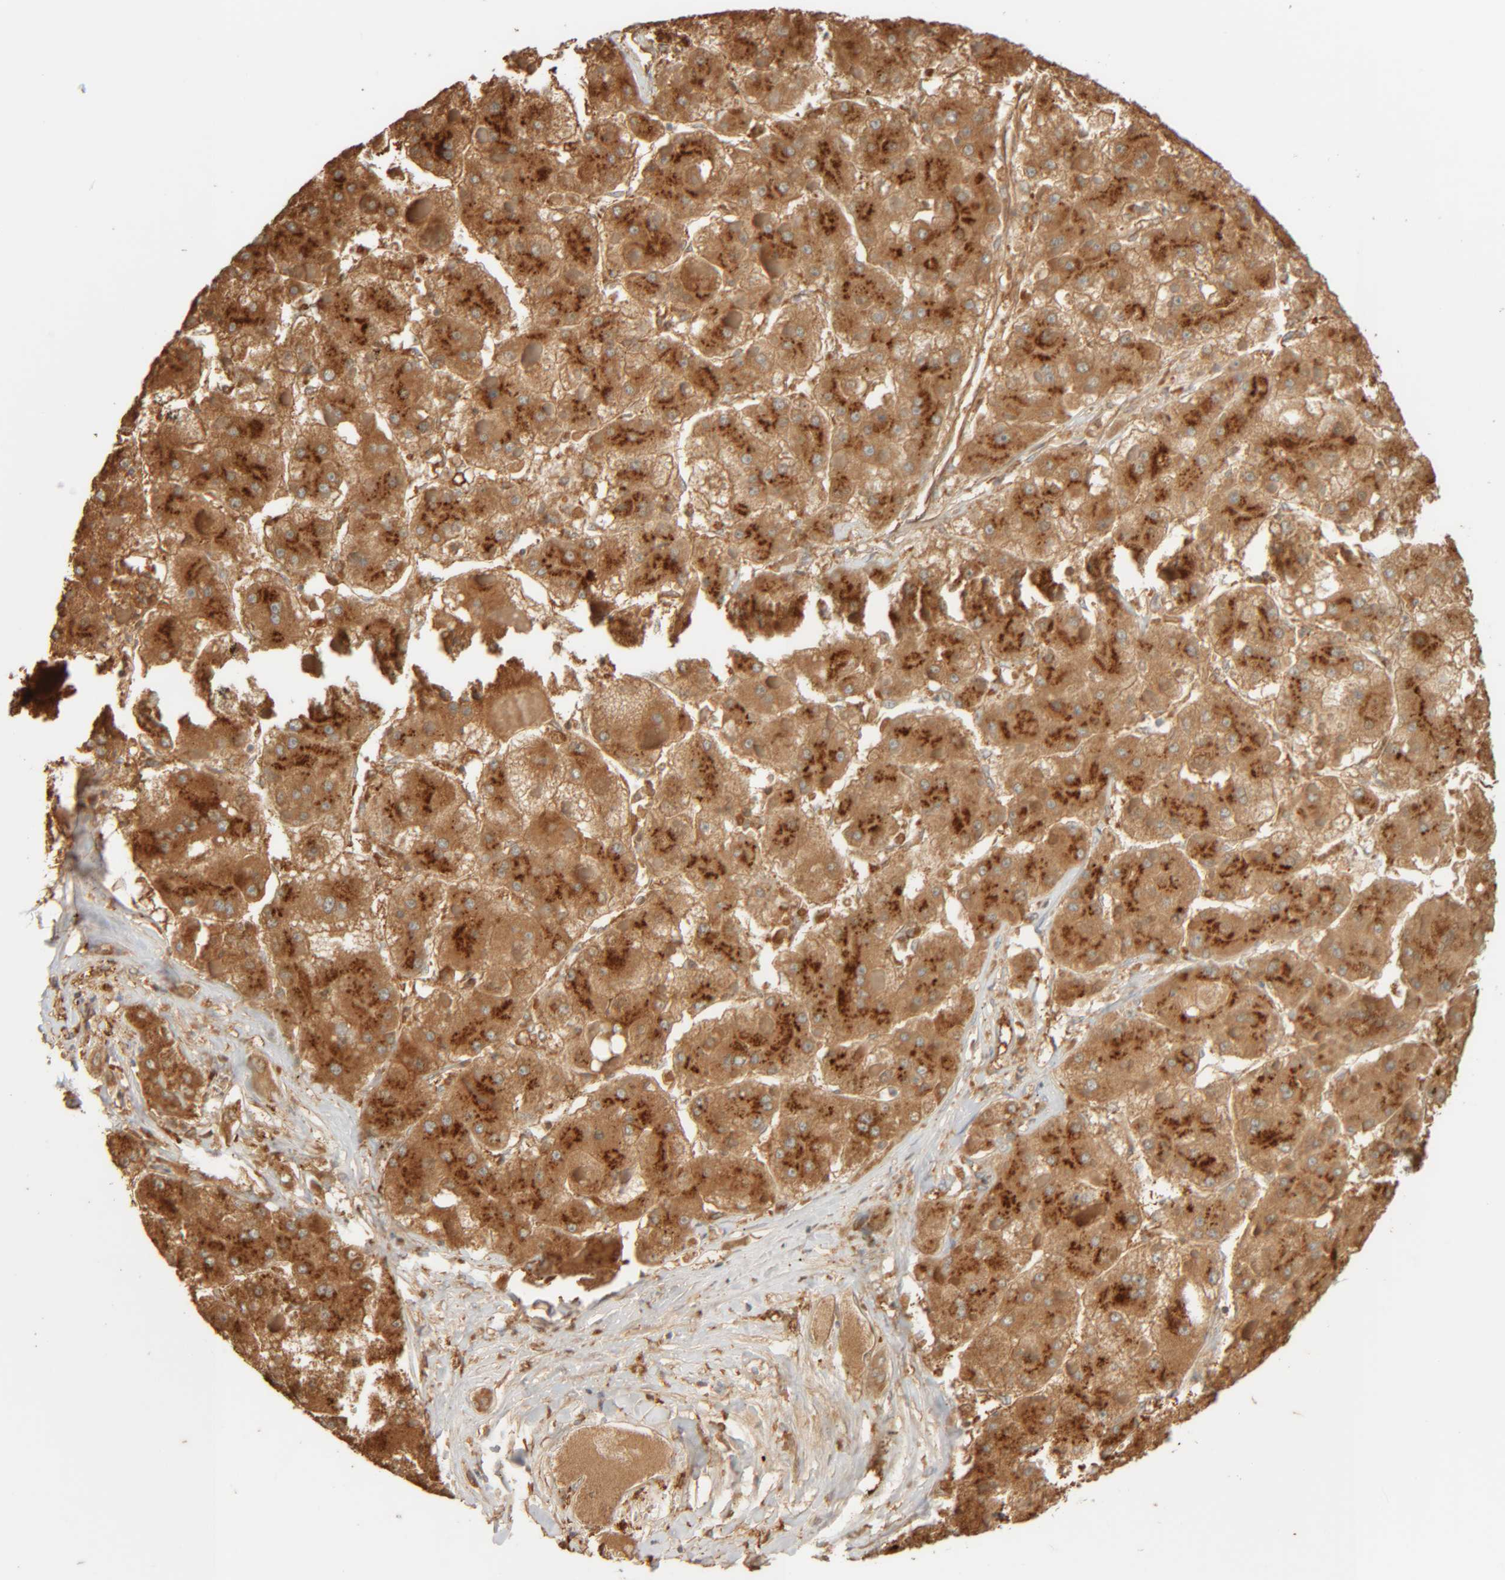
{"staining": {"intensity": "strong", "quantity": ">75%", "location": "cytoplasmic/membranous"}, "tissue": "liver cancer", "cell_type": "Tumor cells", "image_type": "cancer", "snomed": [{"axis": "morphology", "description": "Carcinoma, Hepatocellular, NOS"}, {"axis": "topography", "description": "Liver"}], "caption": "Hepatocellular carcinoma (liver) tissue reveals strong cytoplasmic/membranous positivity in approximately >75% of tumor cells", "gene": "TMEM192", "patient": {"sex": "female", "age": 73}}